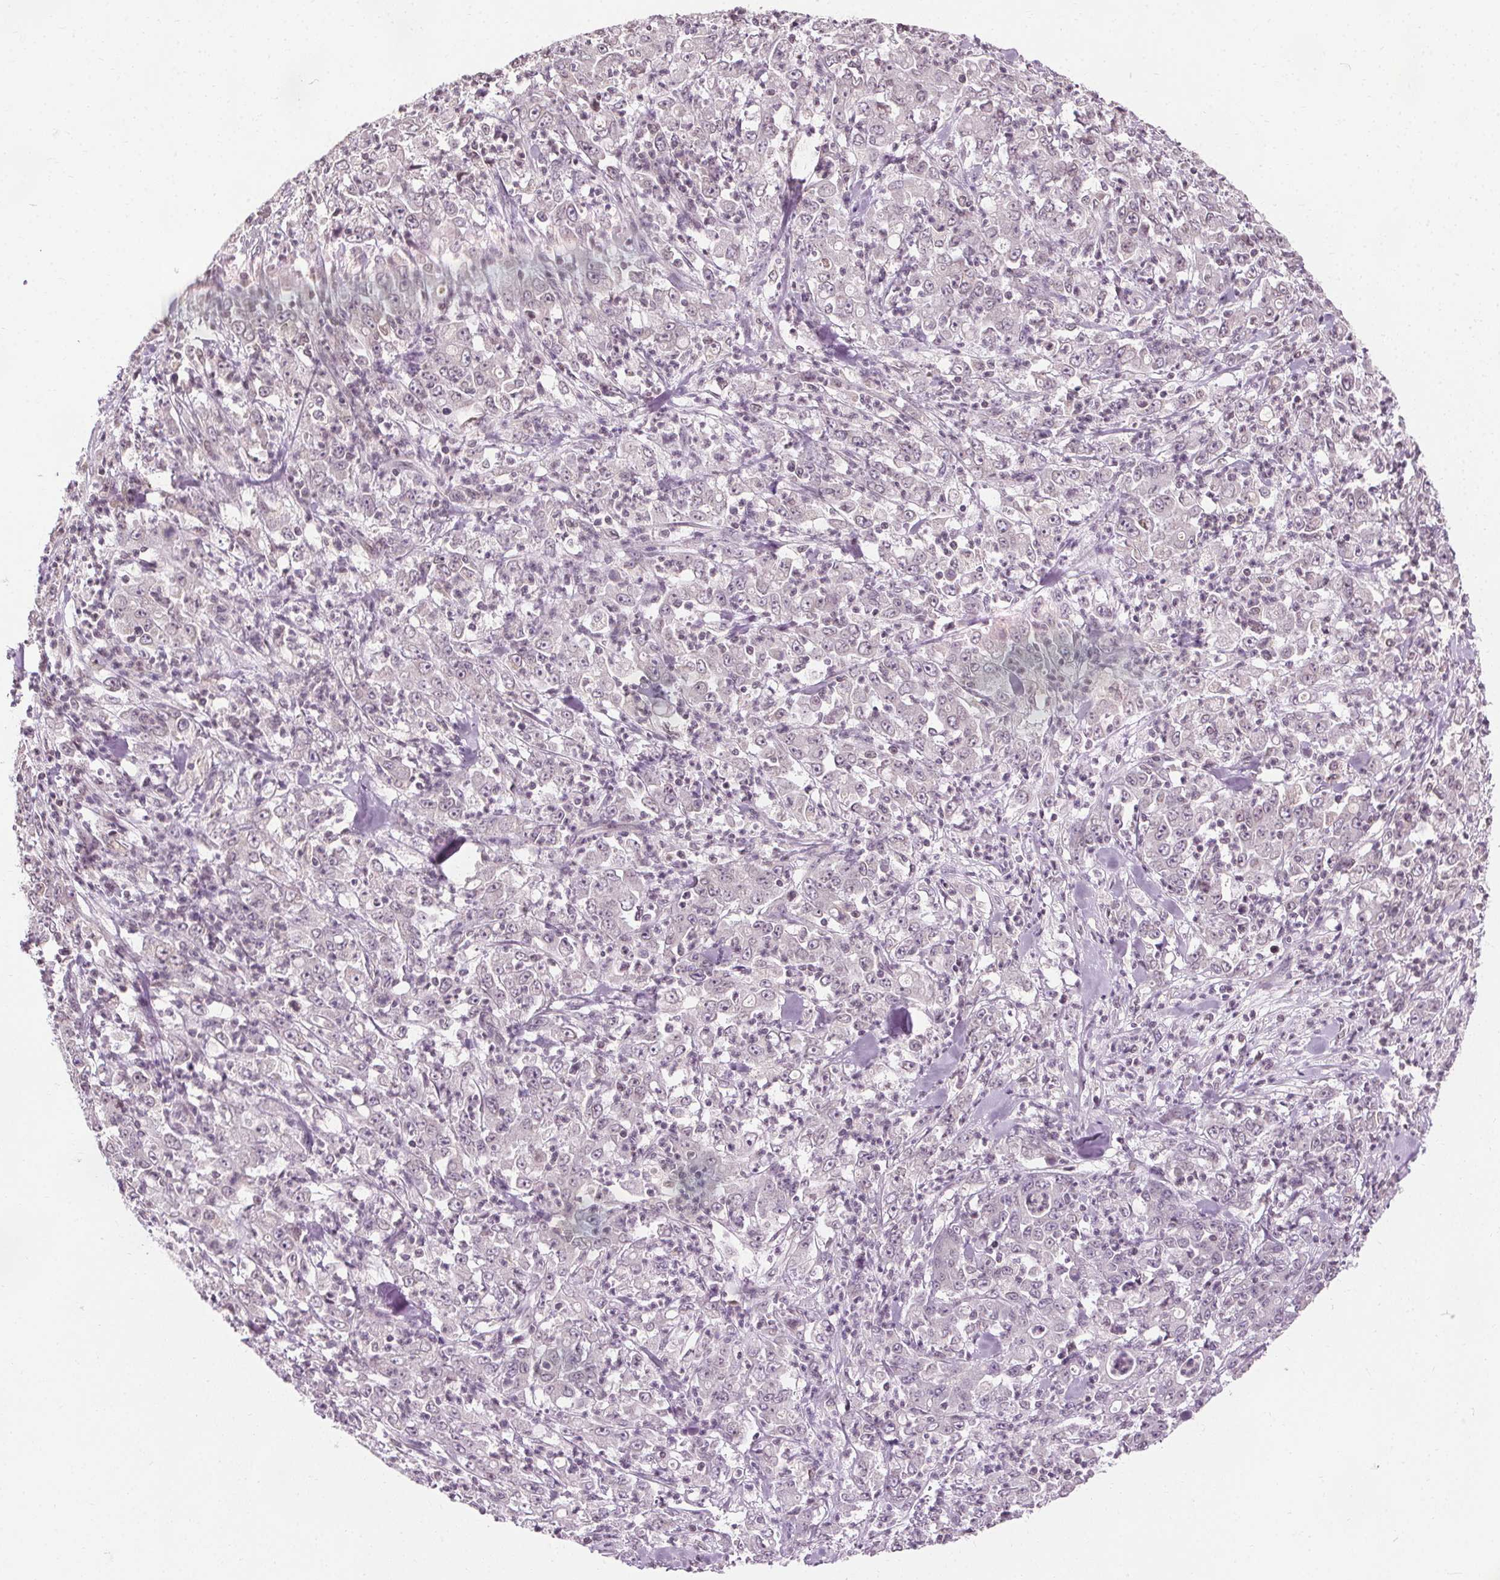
{"staining": {"intensity": "negative", "quantity": "none", "location": "none"}, "tissue": "stomach cancer", "cell_type": "Tumor cells", "image_type": "cancer", "snomed": [{"axis": "morphology", "description": "Adenocarcinoma, NOS"}, {"axis": "topography", "description": "Stomach, lower"}], "caption": "This is a photomicrograph of IHC staining of stomach adenocarcinoma, which shows no positivity in tumor cells. (DAB immunohistochemistry (IHC) visualized using brightfield microscopy, high magnification).", "gene": "LFNG", "patient": {"sex": "female", "age": 71}}